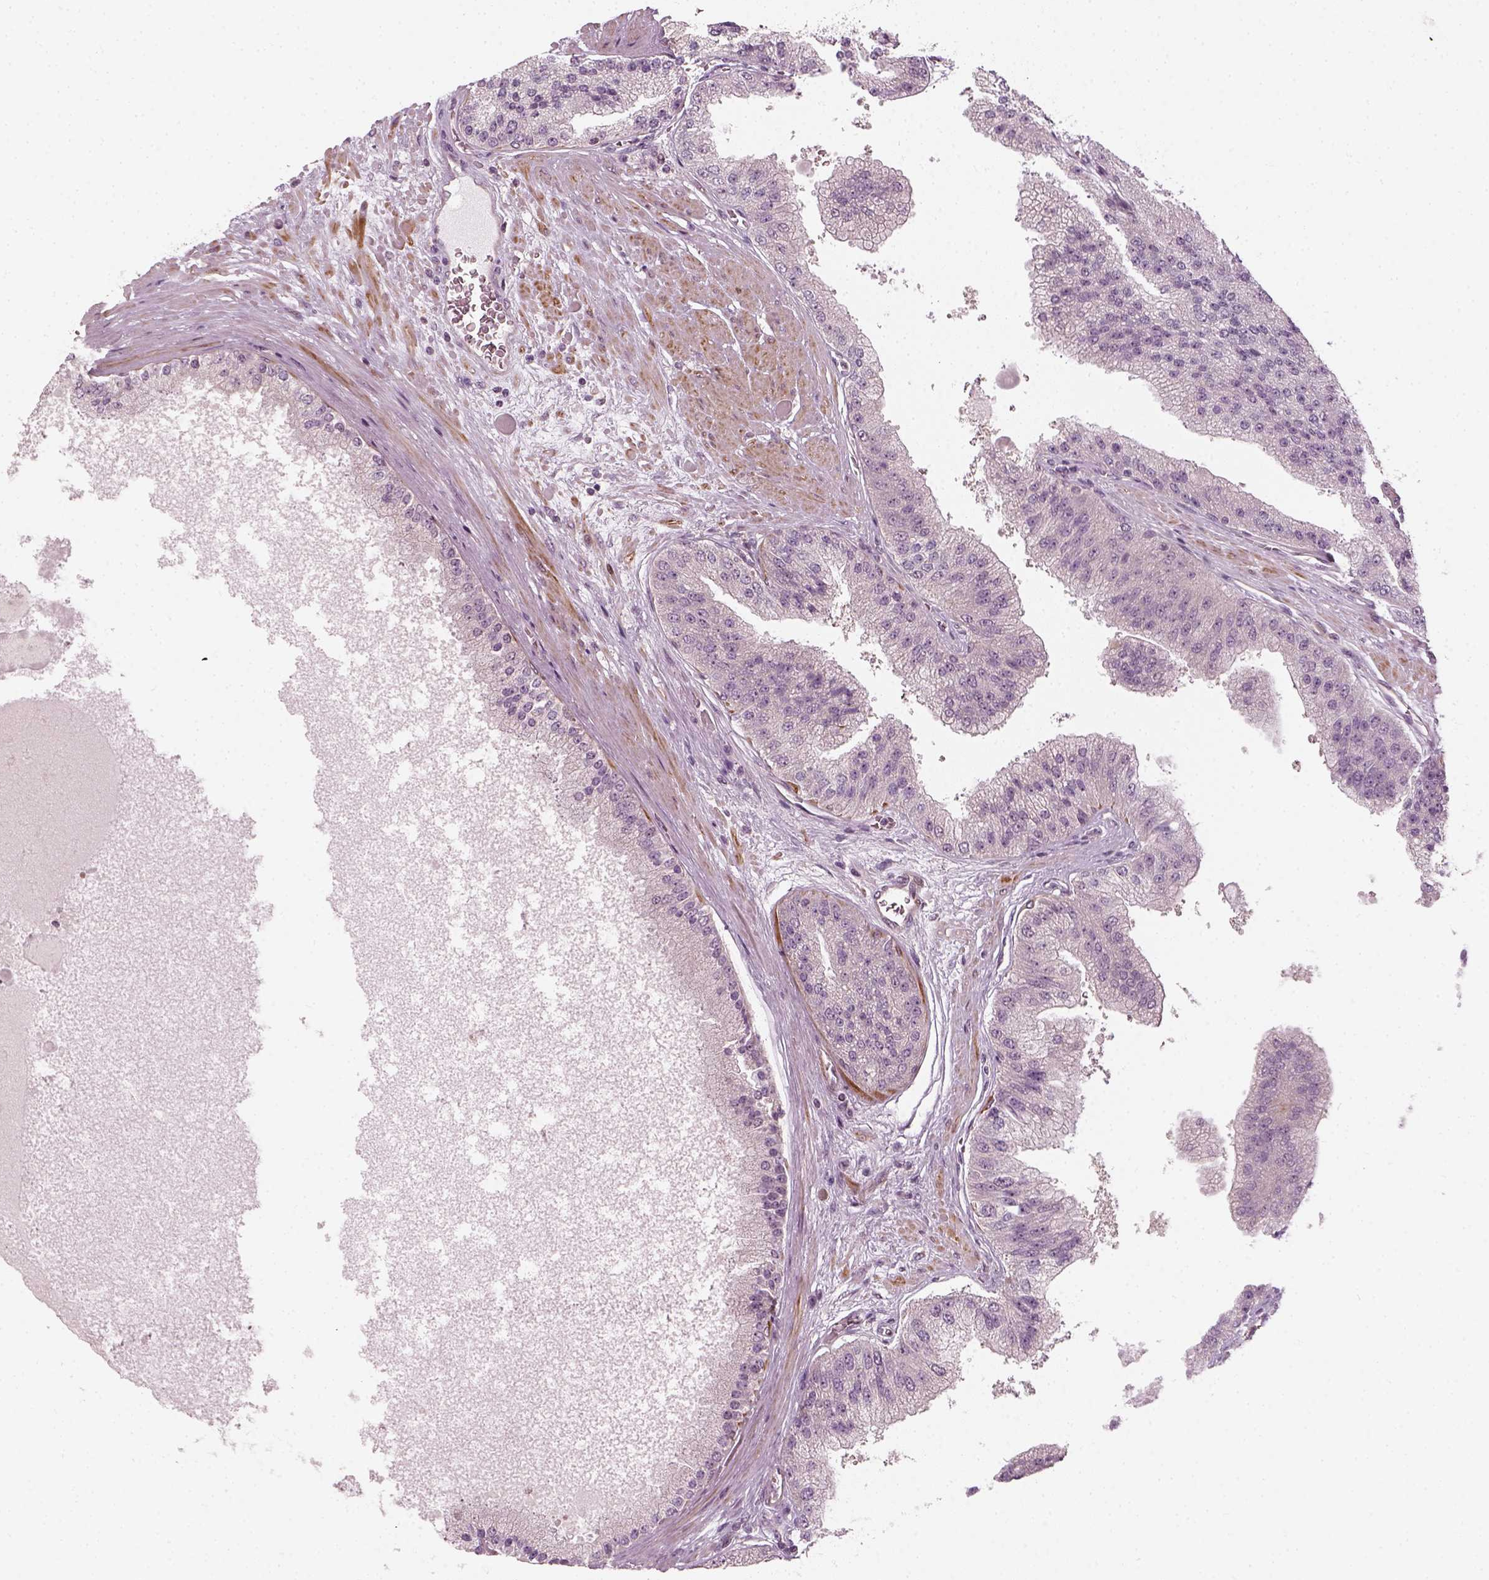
{"staining": {"intensity": "negative", "quantity": "none", "location": "none"}, "tissue": "prostate cancer", "cell_type": "Tumor cells", "image_type": "cancer", "snomed": [{"axis": "morphology", "description": "Adenocarcinoma, High grade"}, {"axis": "topography", "description": "Prostate"}], "caption": "A high-resolution histopathology image shows immunohistochemistry staining of prostate cancer (high-grade adenocarcinoma), which reveals no significant positivity in tumor cells.", "gene": "DNASE1L1", "patient": {"sex": "male", "age": 67}}